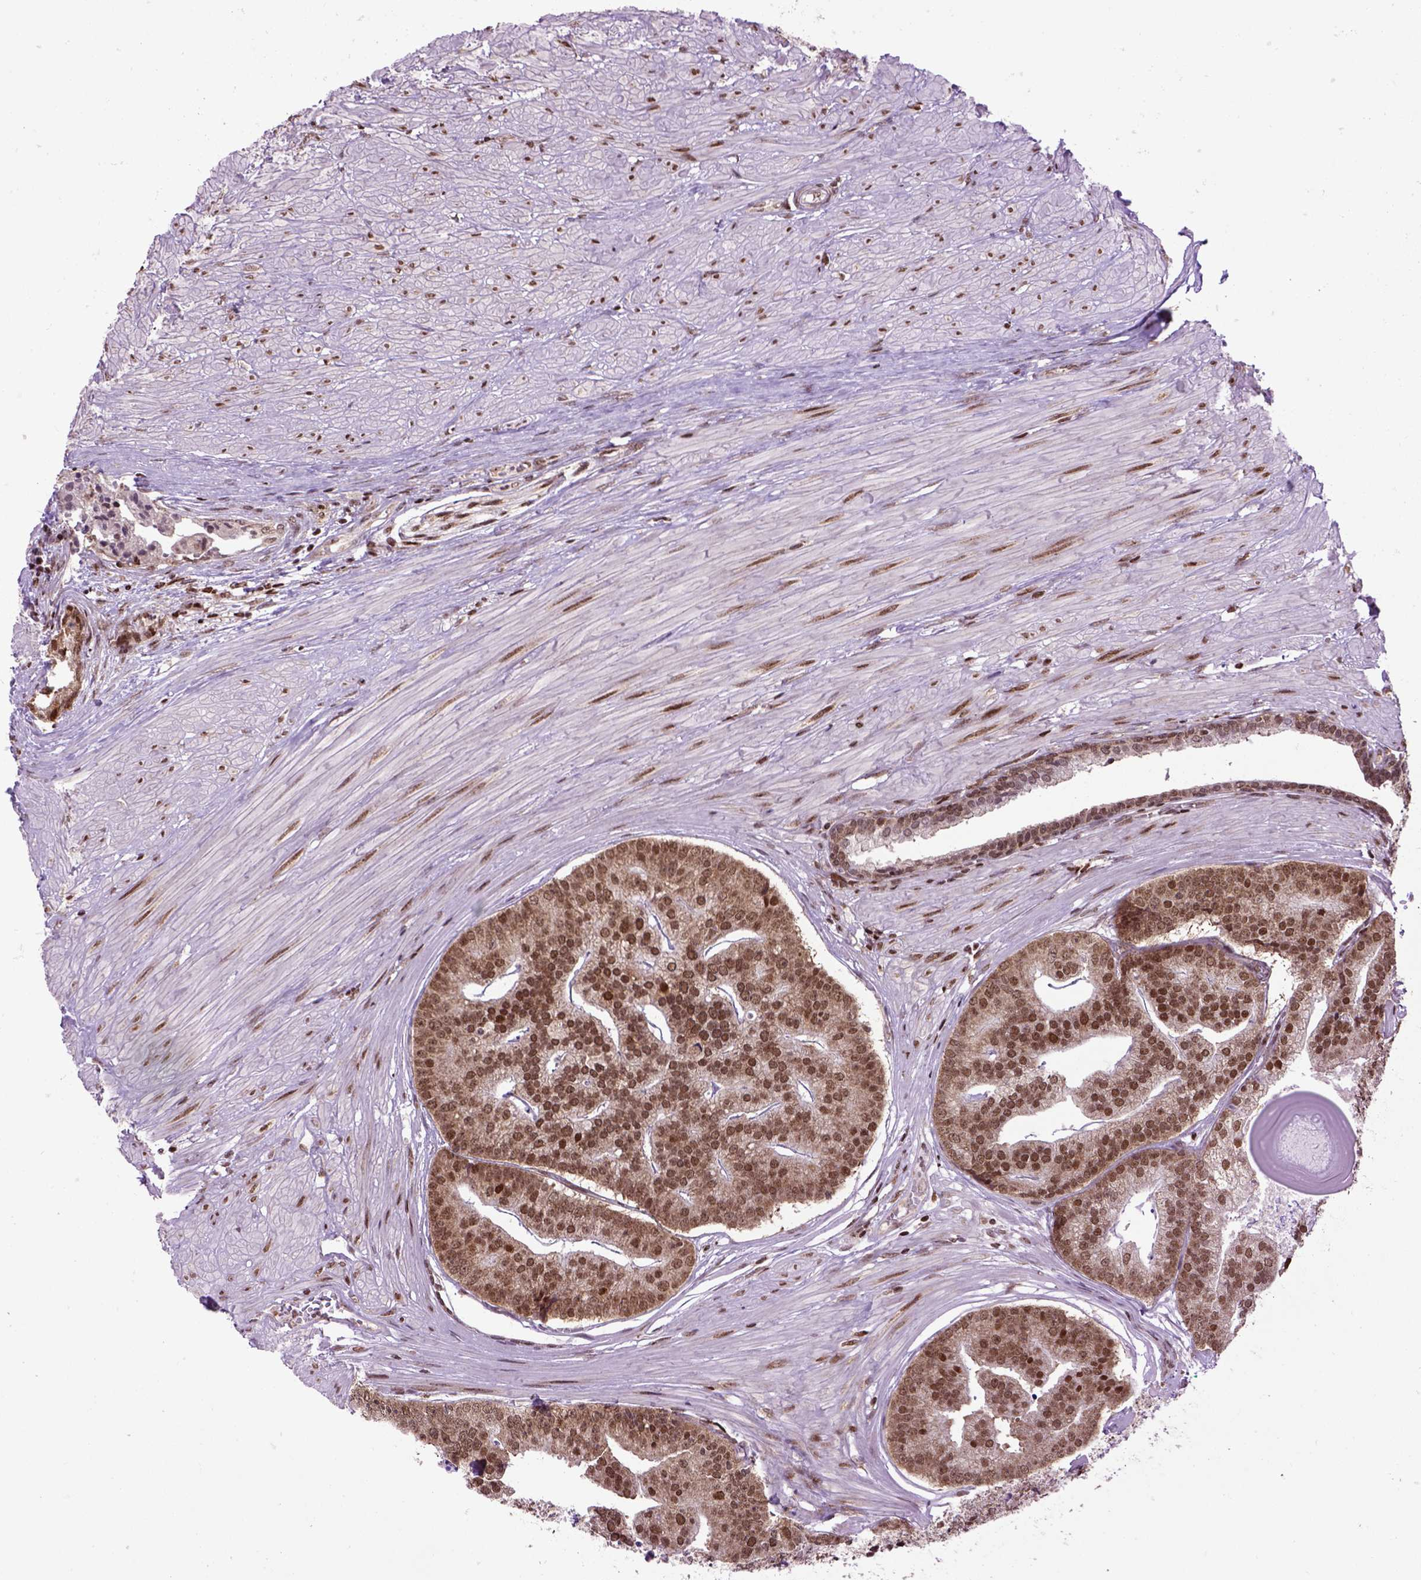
{"staining": {"intensity": "moderate", "quantity": ">75%", "location": "nuclear"}, "tissue": "prostate cancer", "cell_type": "Tumor cells", "image_type": "cancer", "snomed": [{"axis": "morphology", "description": "Adenocarcinoma, NOS"}, {"axis": "topography", "description": "Prostate and seminal vesicle, NOS"}, {"axis": "topography", "description": "Prostate"}], "caption": "DAB (3,3'-diaminobenzidine) immunohistochemical staining of prostate cancer demonstrates moderate nuclear protein positivity in approximately >75% of tumor cells.", "gene": "CELF1", "patient": {"sex": "male", "age": 44}}